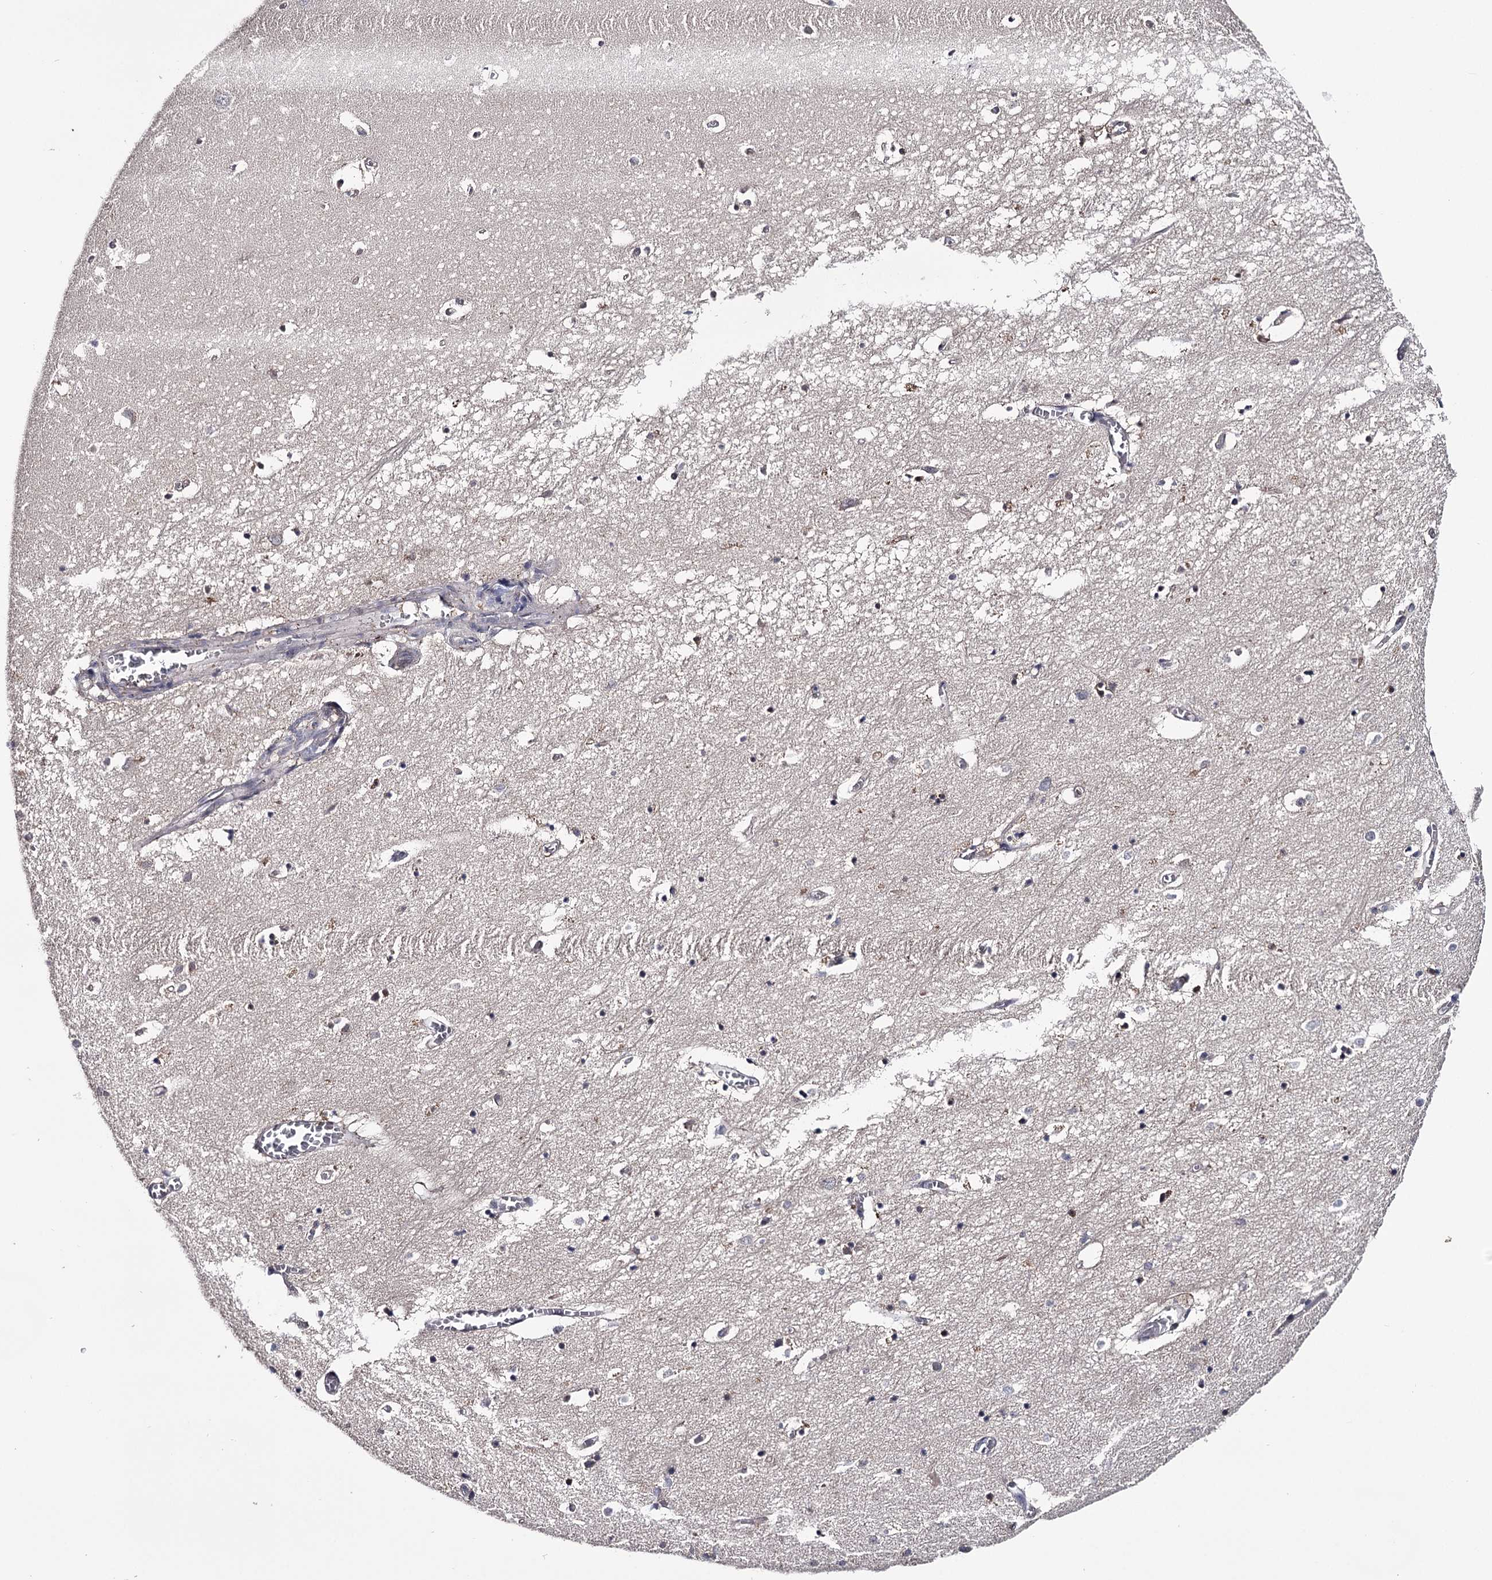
{"staining": {"intensity": "negative", "quantity": "none", "location": "none"}, "tissue": "hippocampus", "cell_type": "Glial cells", "image_type": "normal", "snomed": [{"axis": "morphology", "description": "Normal tissue, NOS"}, {"axis": "topography", "description": "Hippocampus"}], "caption": "This is an immunohistochemistry (IHC) histopathology image of normal human hippocampus. There is no positivity in glial cells.", "gene": "GSTO1", "patient": {"sex": "female", "age": 64}}